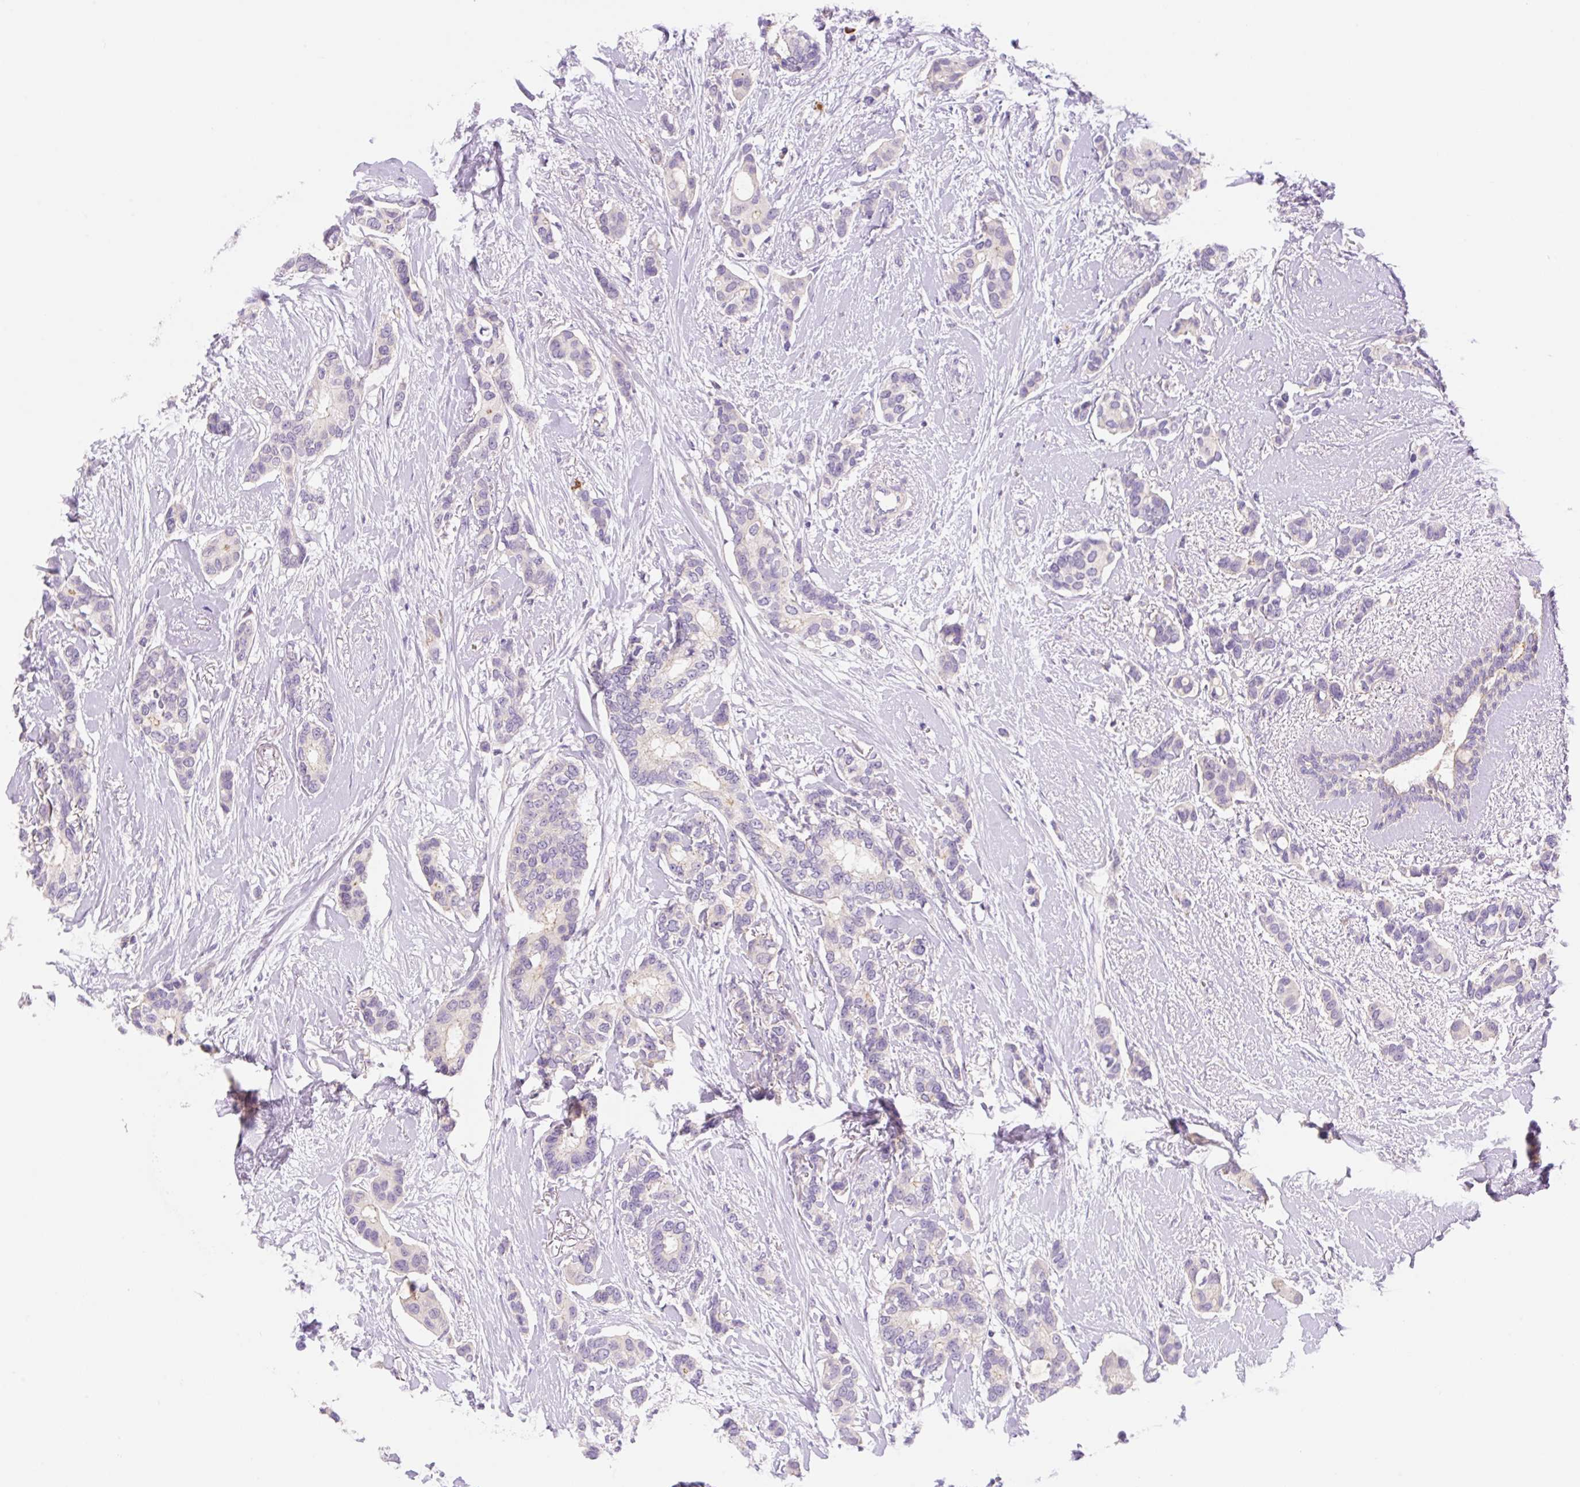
{"staining": {"intensity": "moderate", "quantity": "<25%", "location": "cytoplasmic/membranous"}, "tissue": "breast cancer", "cell_type": "Tumor cells", "image_type": "cancer", "snomed": [{"axis": "morphology", "description": "Duct carcinoma"}, {"axis": "topography", "description": "Breast"}], "caption": "Breast cancer (intraductal carcinoma) stained with DAB immunohistochemistry (IHC) exhibits low levels of moderate cytoplasmic/membranous positivity in about <25% of tumor cells.", "gene": "DENND5A", "patient": {"sex": "female", "age": 73}}